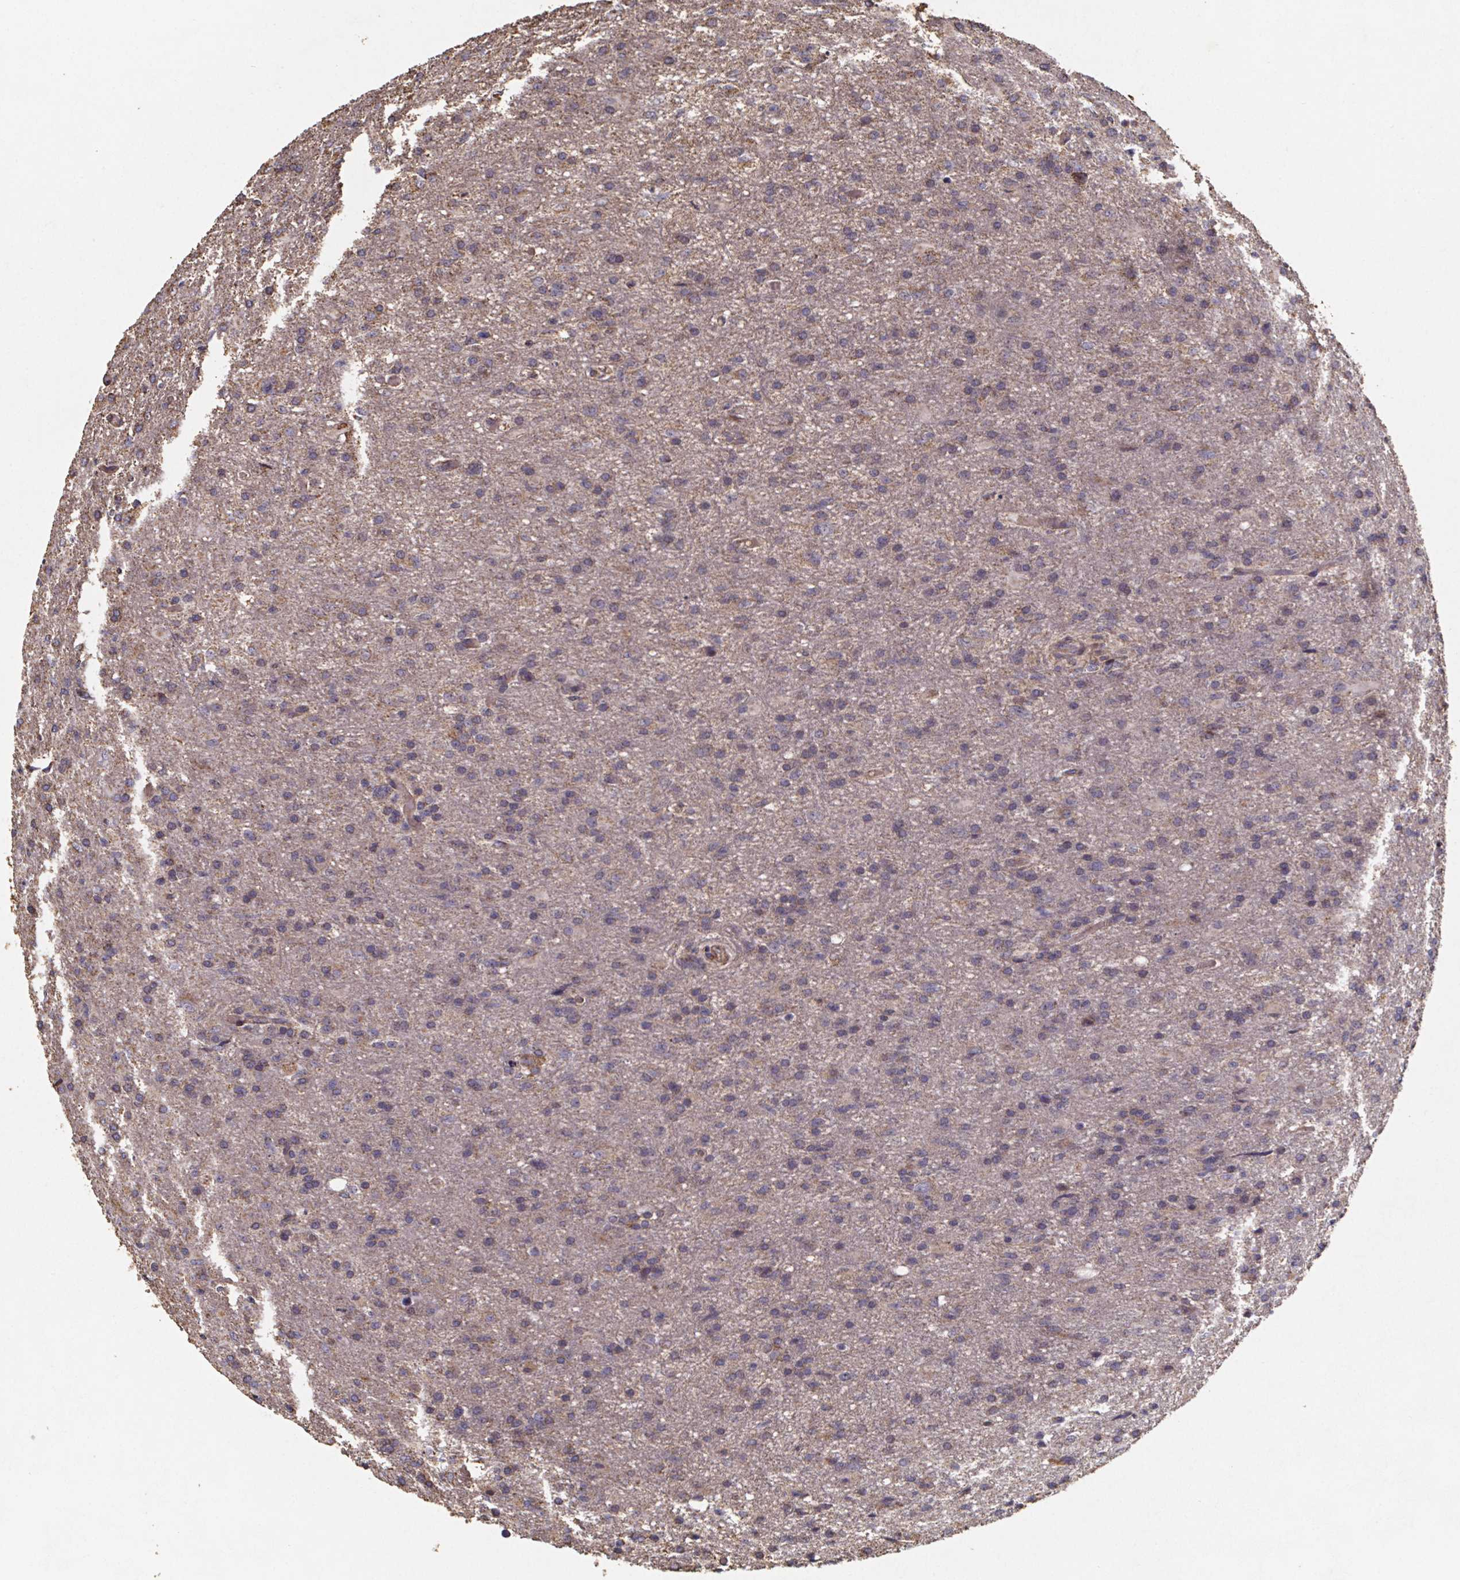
{"staining": {"intensity": "weak", "quantity": "<25%", "location": "cytoplasmic/membranous"}, "tissue": "glioma", "cell_type": "Tumor cells", "image_type": "cancer", "snomed": [{"axis": "morphology", "description": "Glioma, malignant, High grade"}, {"axis": "topography", "description": "Brain"}], "caption": "The image shows no staining of tumor cells in glioma. The staining is performed using DAB (3,3'-diaminobenzidine) brown chromogen with nuclei counter-stained in using hematoxylin.", "gene": "SLC35D2", "patient": {"sex": "male", "age": 68}}